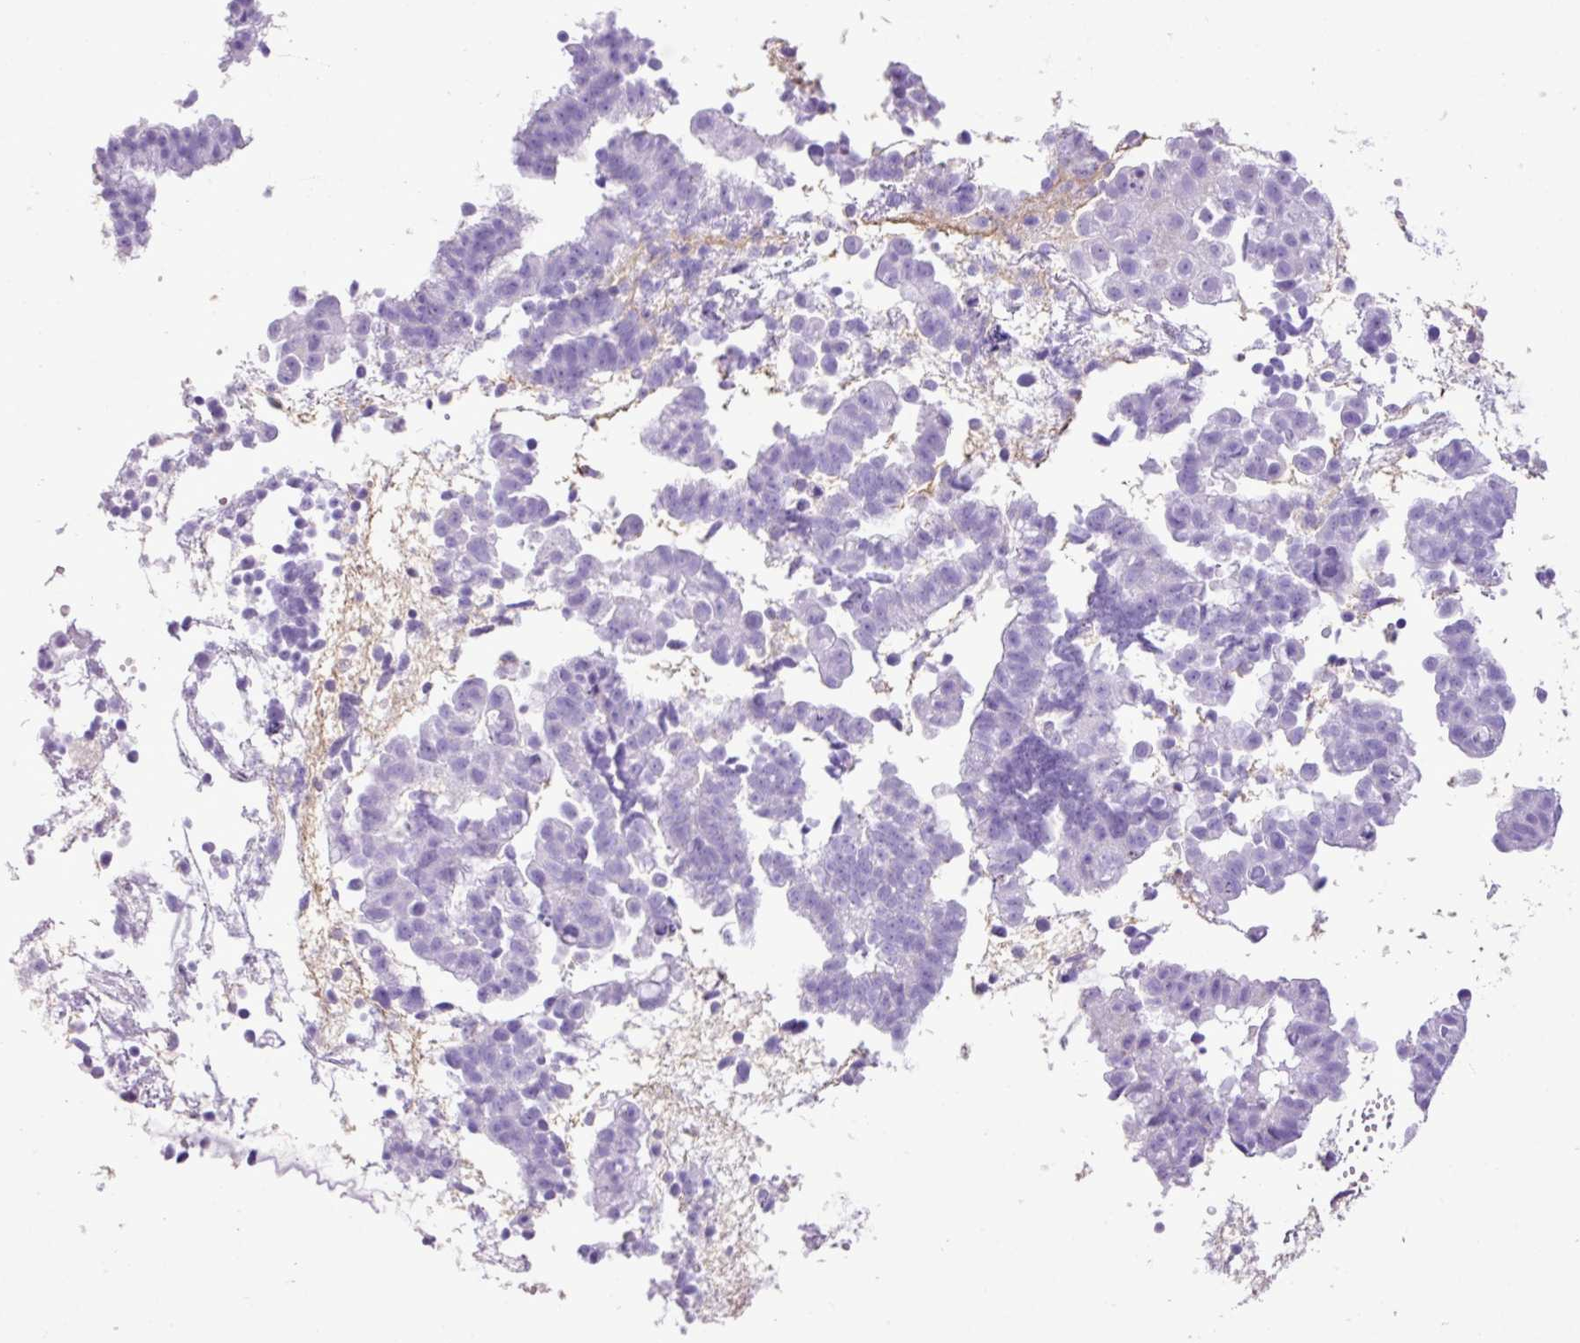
{"staining": {"intensity": "negative", "quantity": "none", "location": "none"}, "tissue": "endometrial cancer", "cell_type": "Tumor cells", "image_type": "cancer", "snomed": [{"axis": "morphology", "description": "Adenocarcinoma, NOS"}, {"axis": "topography", "description": "Endometrium"}], "caption": "Immunohistochemistry (IHC) histopathology image of neoplastic tissue: endometrial cancer stained with DAB reveals no significant protein staining in tumor cells.", "gene": "ZSCAN5A", "patient": {"sex": "female", "age": 76}}